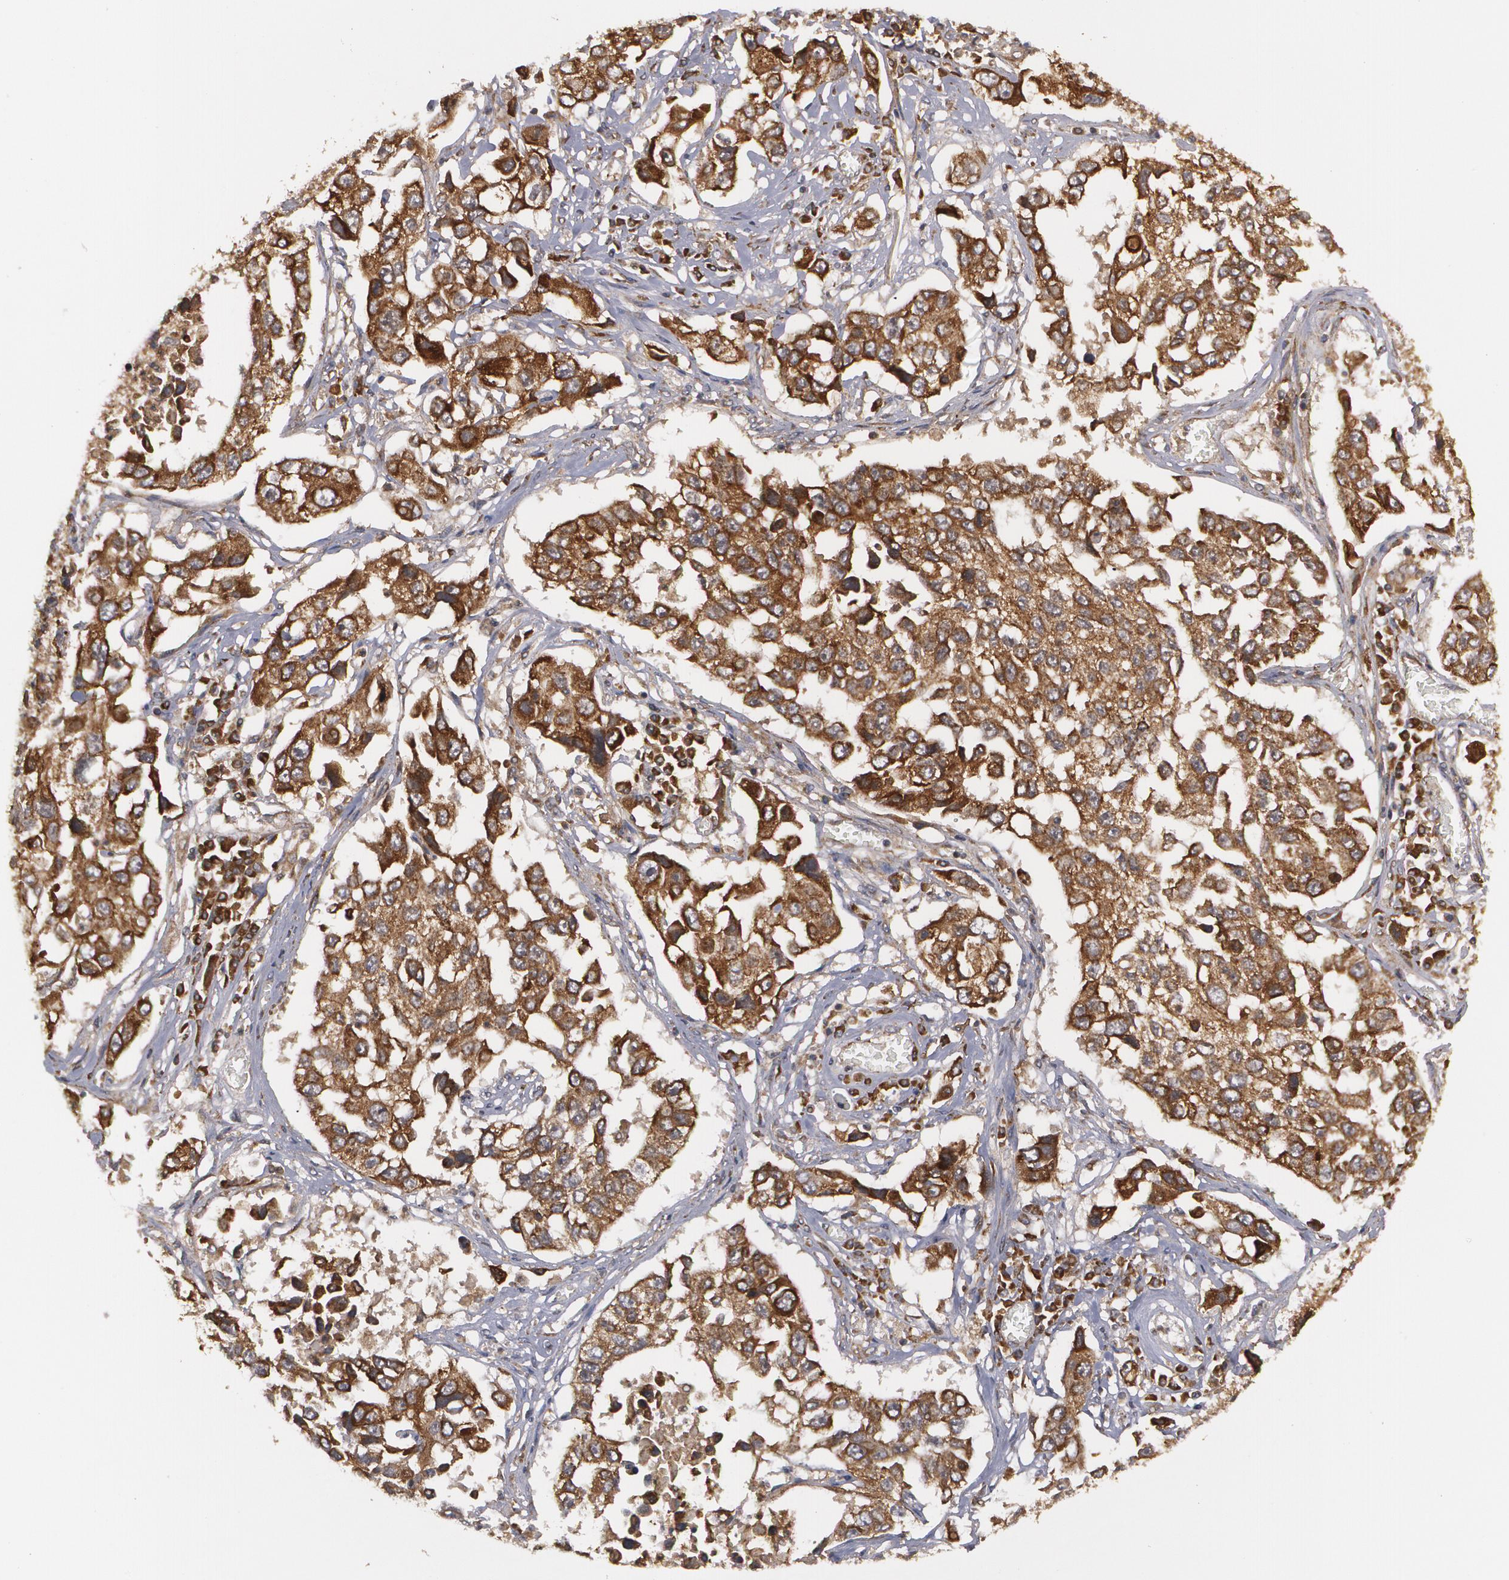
{"staining": {"intensity": "moderate", "quantity": ">75%", "location": "cytoplasmic/membranous"}, "tissue": "lung cancer", "cell_type": "Tumor cells", "image_type": "cancer", "snomed": [{"axis": "morphology", "description": "Squamous cell carcinoma, NOS"}, {"axis": "topography", "description": "Lung"}], "caption": "The immunohistochemical stain labels moderate cytoplasmic/membranous positivity in tumor cells of lung cancer tissue. (brown staining indicates protein expression, while blue staining denotes nuclei).", "gene": "BMP6", "patient": {"sex": "male", "age": 71}}